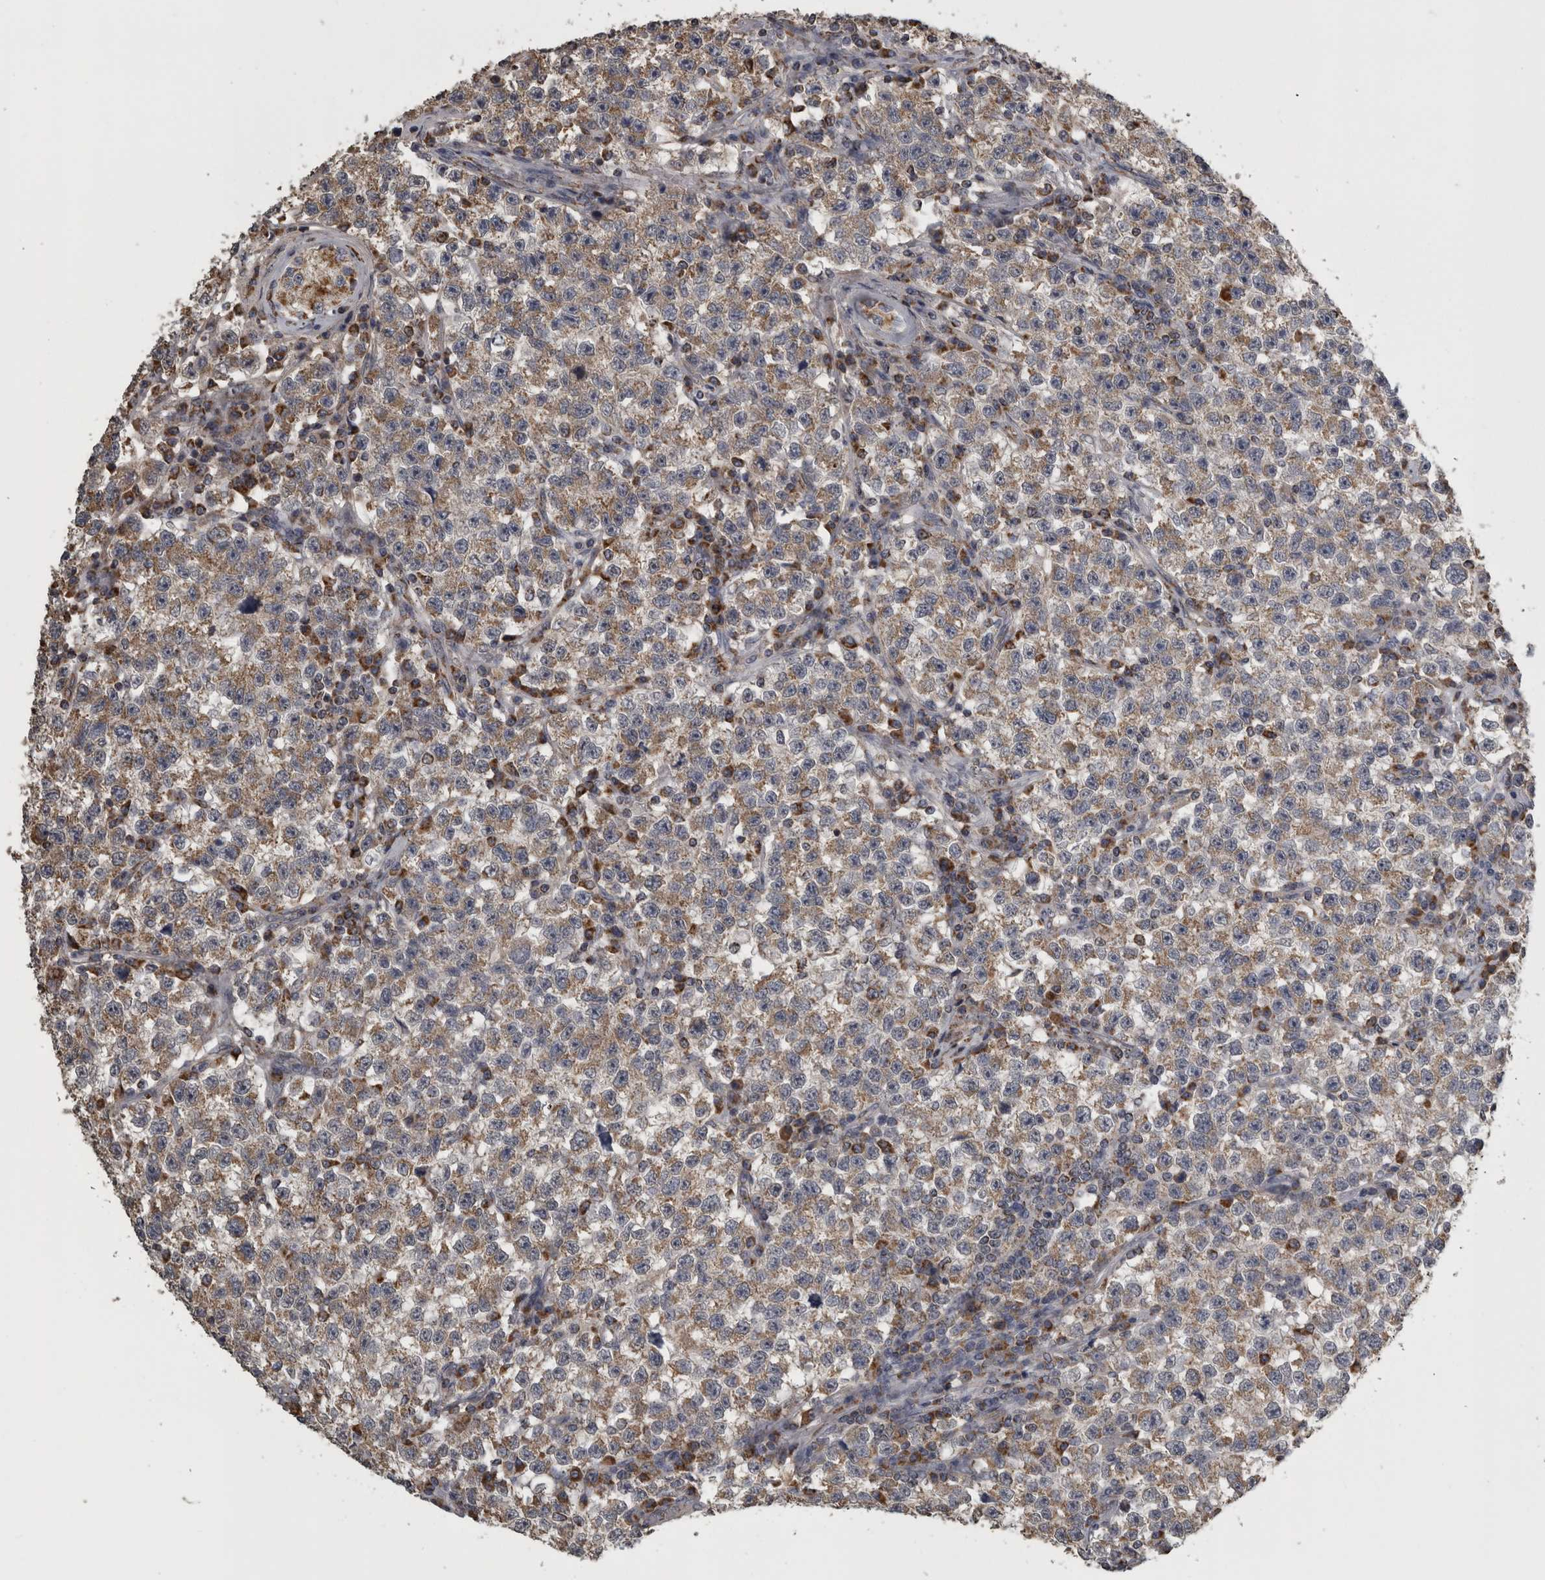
{"staining": {"intensity": "weak", "quantity": ">75%", "location": "cytoplasmic/membranous"}, "tissue": "testis cancer", "cell_type": "Tumor cells", "image_type": "cancer", "snomed": [{"axis": "morphology", "description": "Seminoma, NOS"}, {"axis": "topography", "description": "Testis"}], "caption": "Approximately >75% of tumor cells in testis cancer display weak cytoplasmic/membranous protein expression as visualized by brown immunohistochemical staining.", "gene": "FRK", "patient": {"sex": "male", "age": 22}}